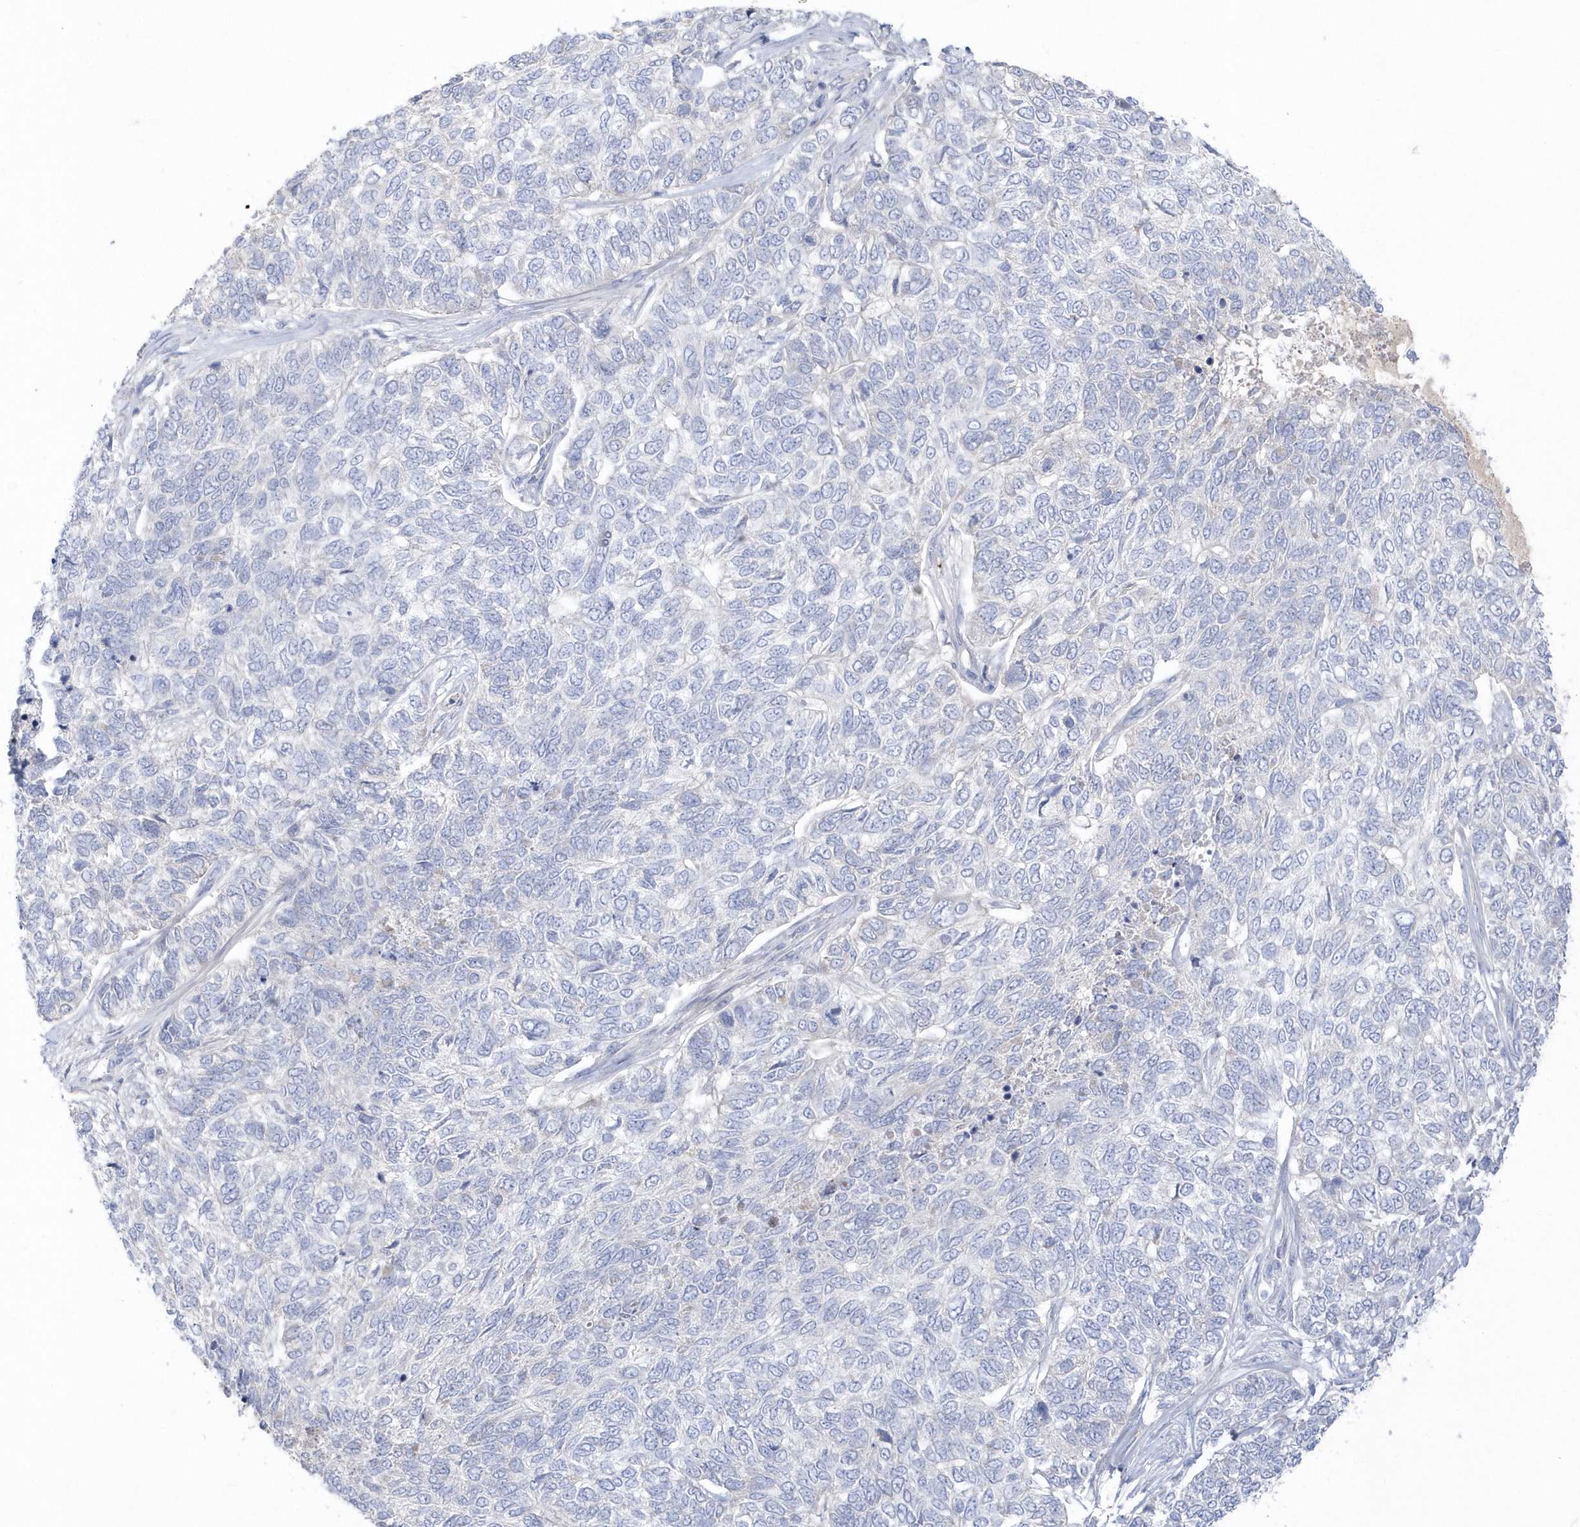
{"staining": {"intensity": "negative", "quantity": "none", "location": "none"}, "tissue": "skin cancer", "cell_type": "Tumor cells", "image_type": "cancer", "snomed": [{"axis": "morphology", "description": "Basal cell carcinoma"}, {"axis": "topography", "description": "Skin"}], "caption": "Skin basal cell carcinoma was stained to show a protein in brown. There is no significant expression in tumor cells.", "gene": "SEMA3D", "patient": {"sex": "female", "age": 65}}